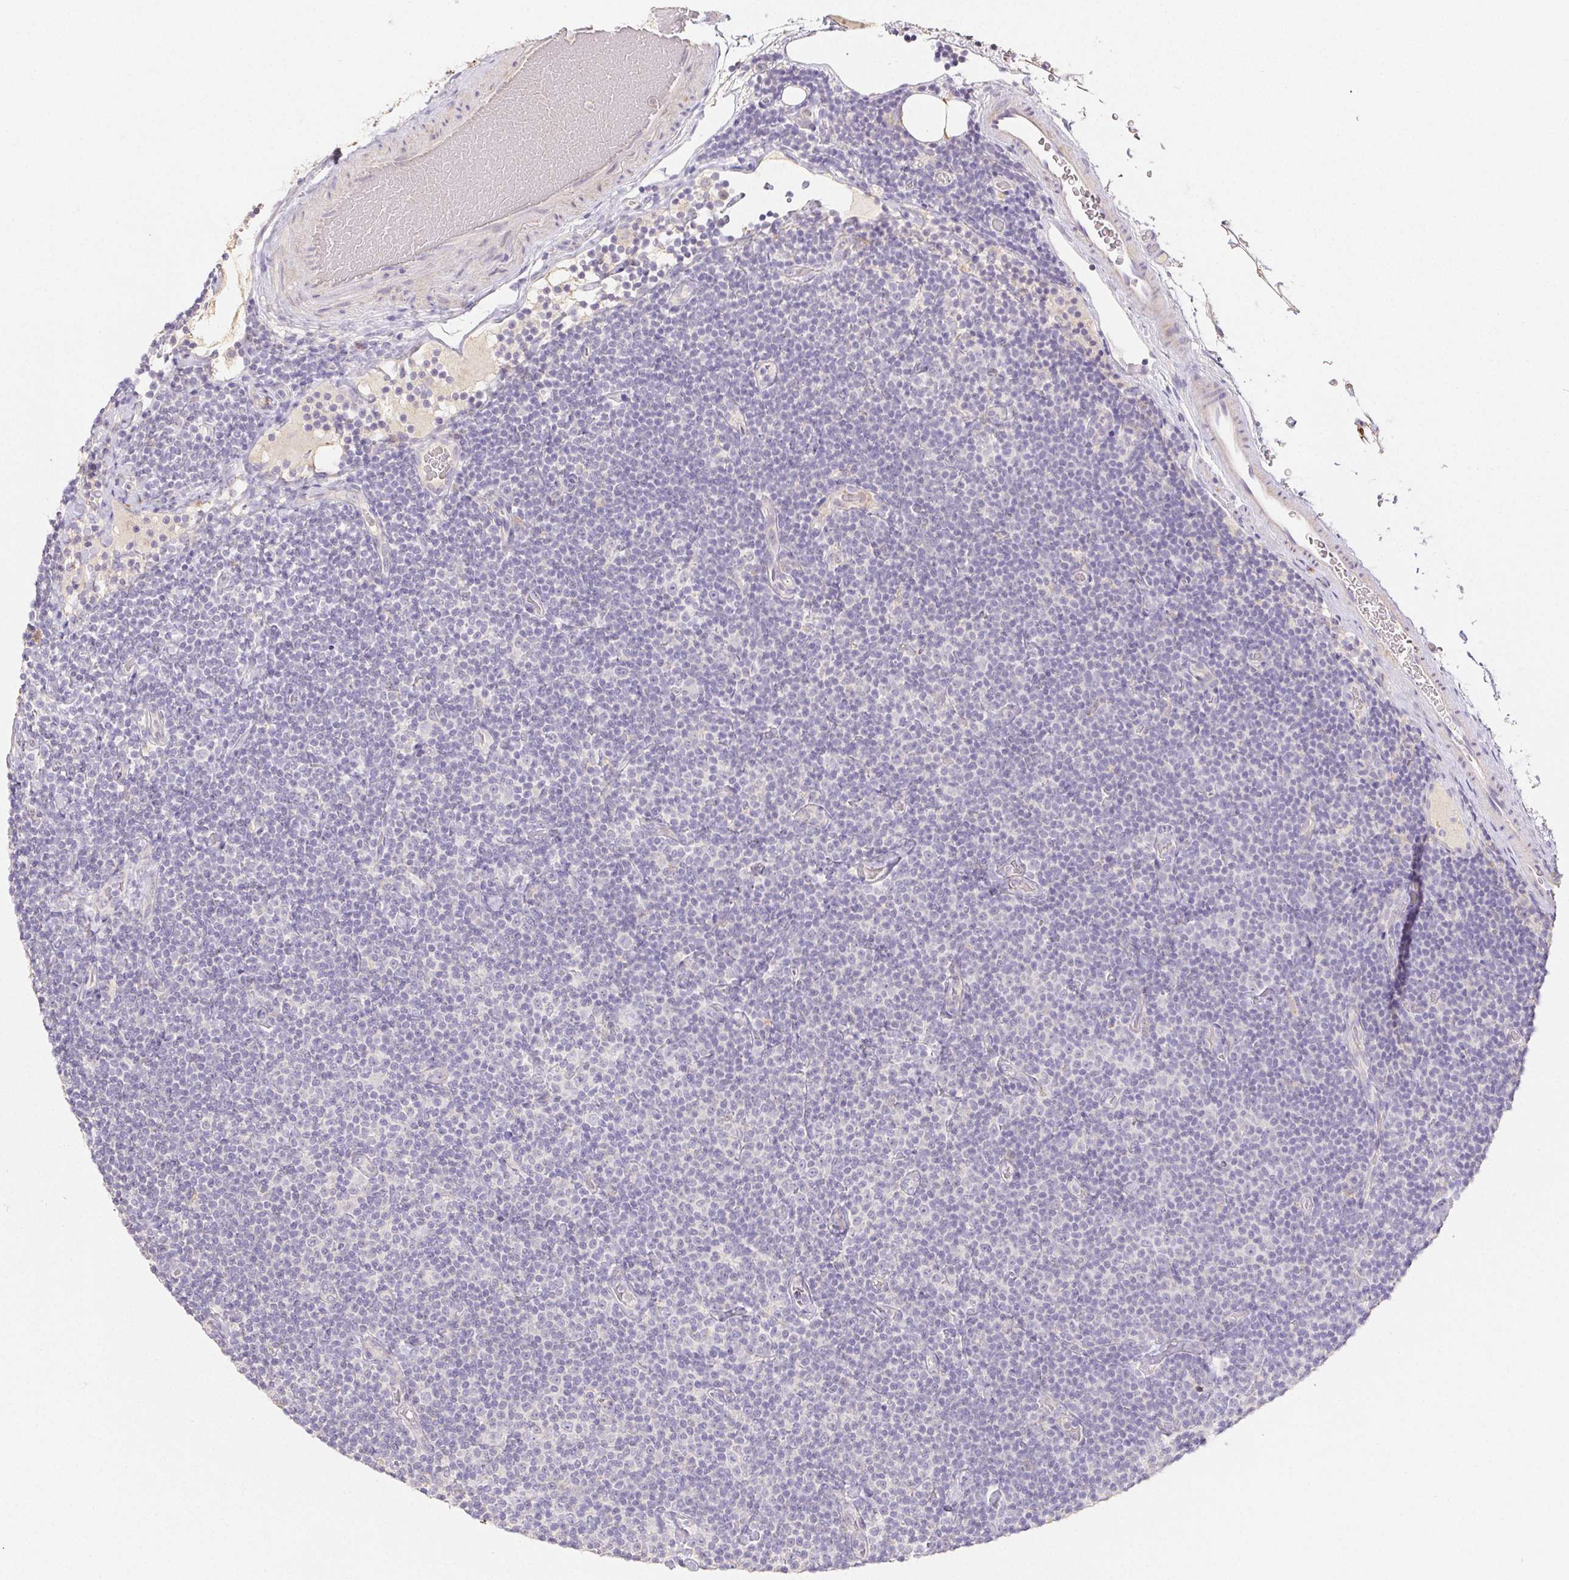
{"staining": {"intensity": "negative", "quantity": "none", "location": "none"}, "tissue": "lymphoma", "cell_type": "Tumor cells", "image_type": "cancer", "snomed": [{"axis": "morphology", "description": "Malignant lymphoma, non-Hodgkin's type, Low grade"}, {"axis": "topography", "description": "Lymph node"}], "caption": "High power microscopy histopathology image of an immunohistochemistry (IHC) micrograph of lymphoma, revealing no significant positivity in tumor cells.", "gene": "ACVR1B", "patient": {"sex": "male", "age": 81}}